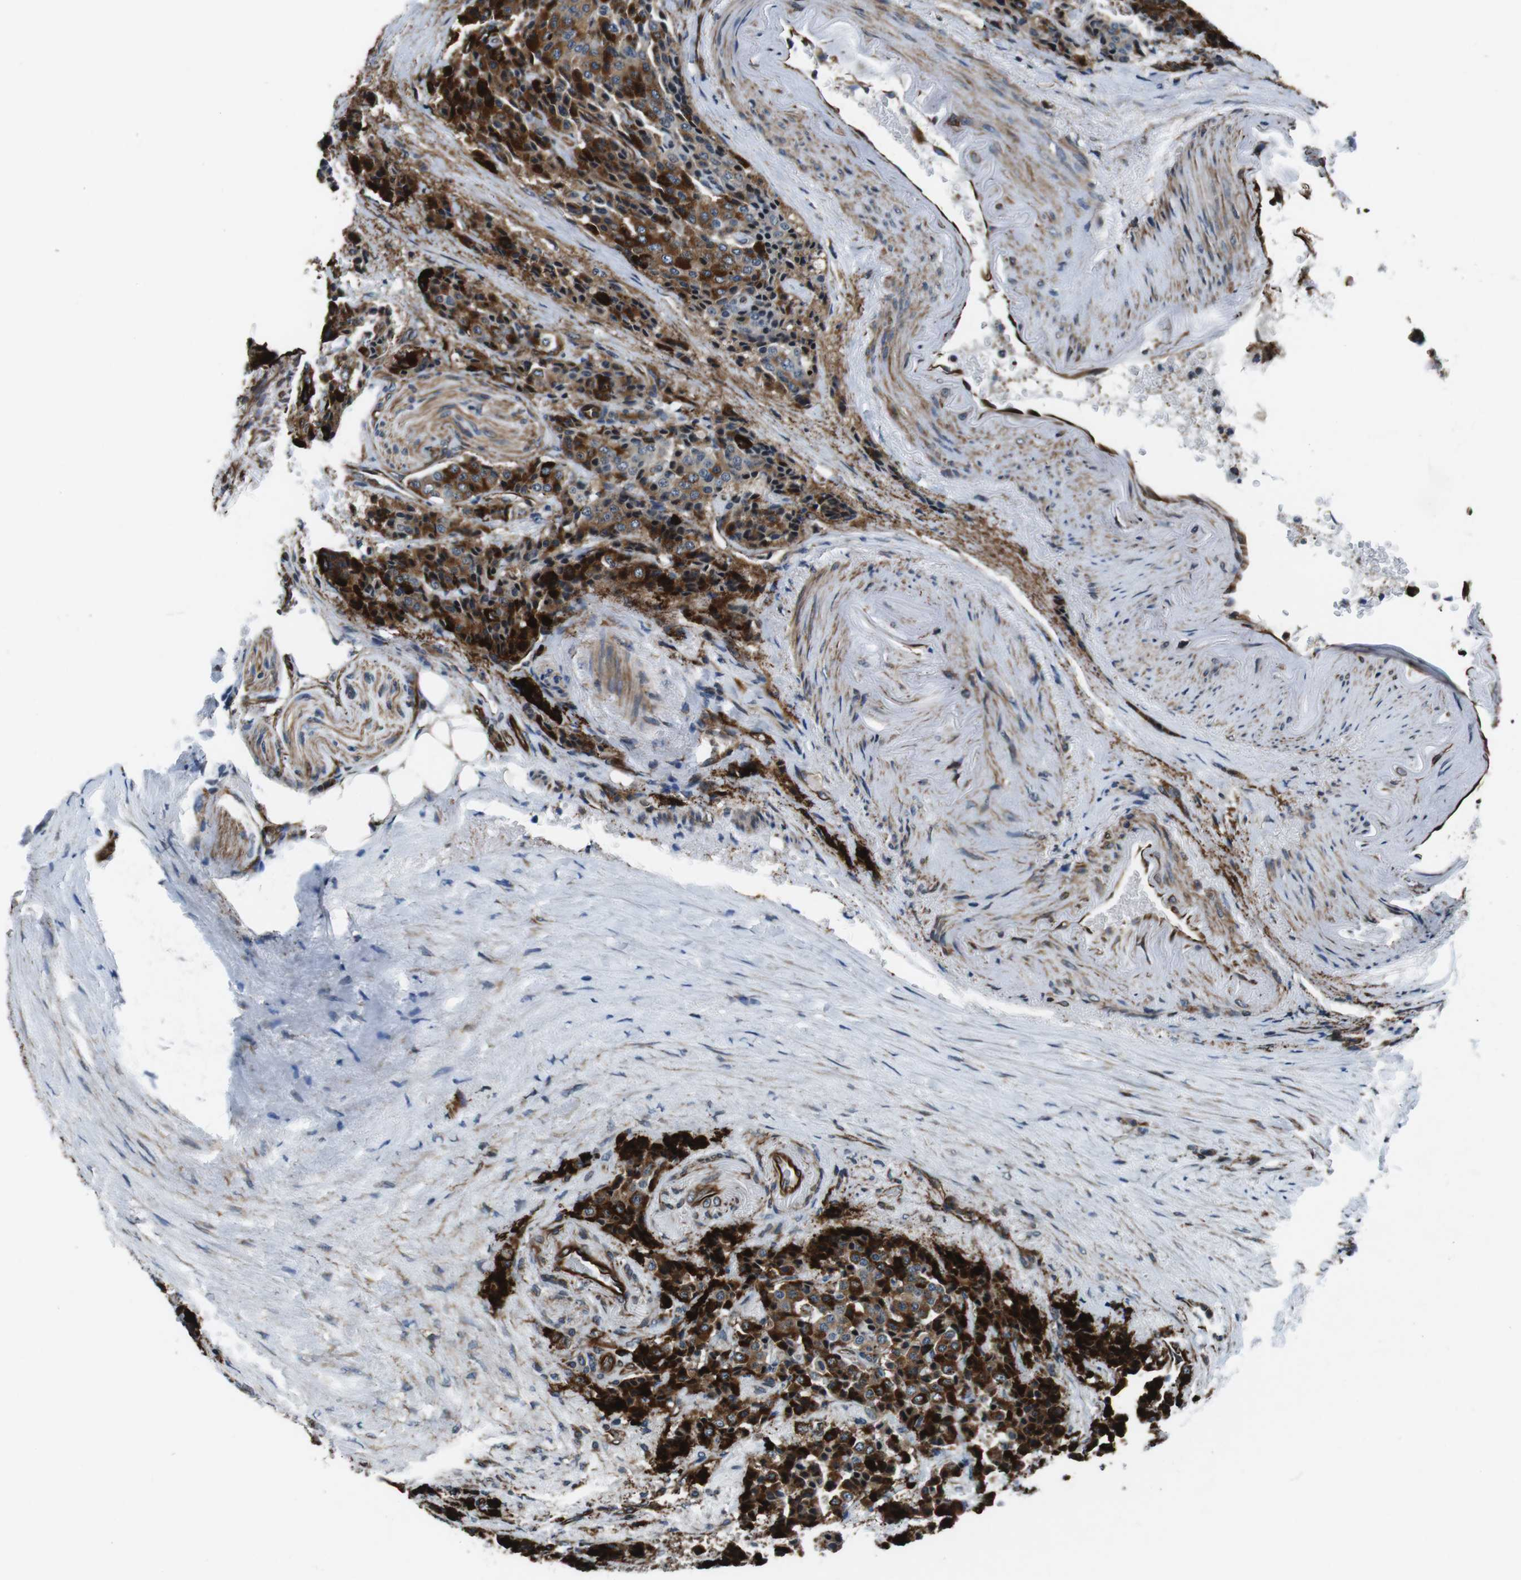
{"staining": {"intensity": "strong", "quantity": ">75%", "location": "cytoplasmic/membranous"}, "tissue": "carcinoid", "cell_type": "Tumor cells", "image_type": "cancer", "snomed": [{"axis": "morphology", "description": "Carcinoid, malignant, NOS"}, {"axis": "topography", "description": "Colon"}], "caption": "Tumor cells exhibit high levels of strong cytoplasmic/membranous expression in about >75% of cells in carcinoid.", "gene": "LRRC49", "patient": {"sex": "female", "age": 61}}